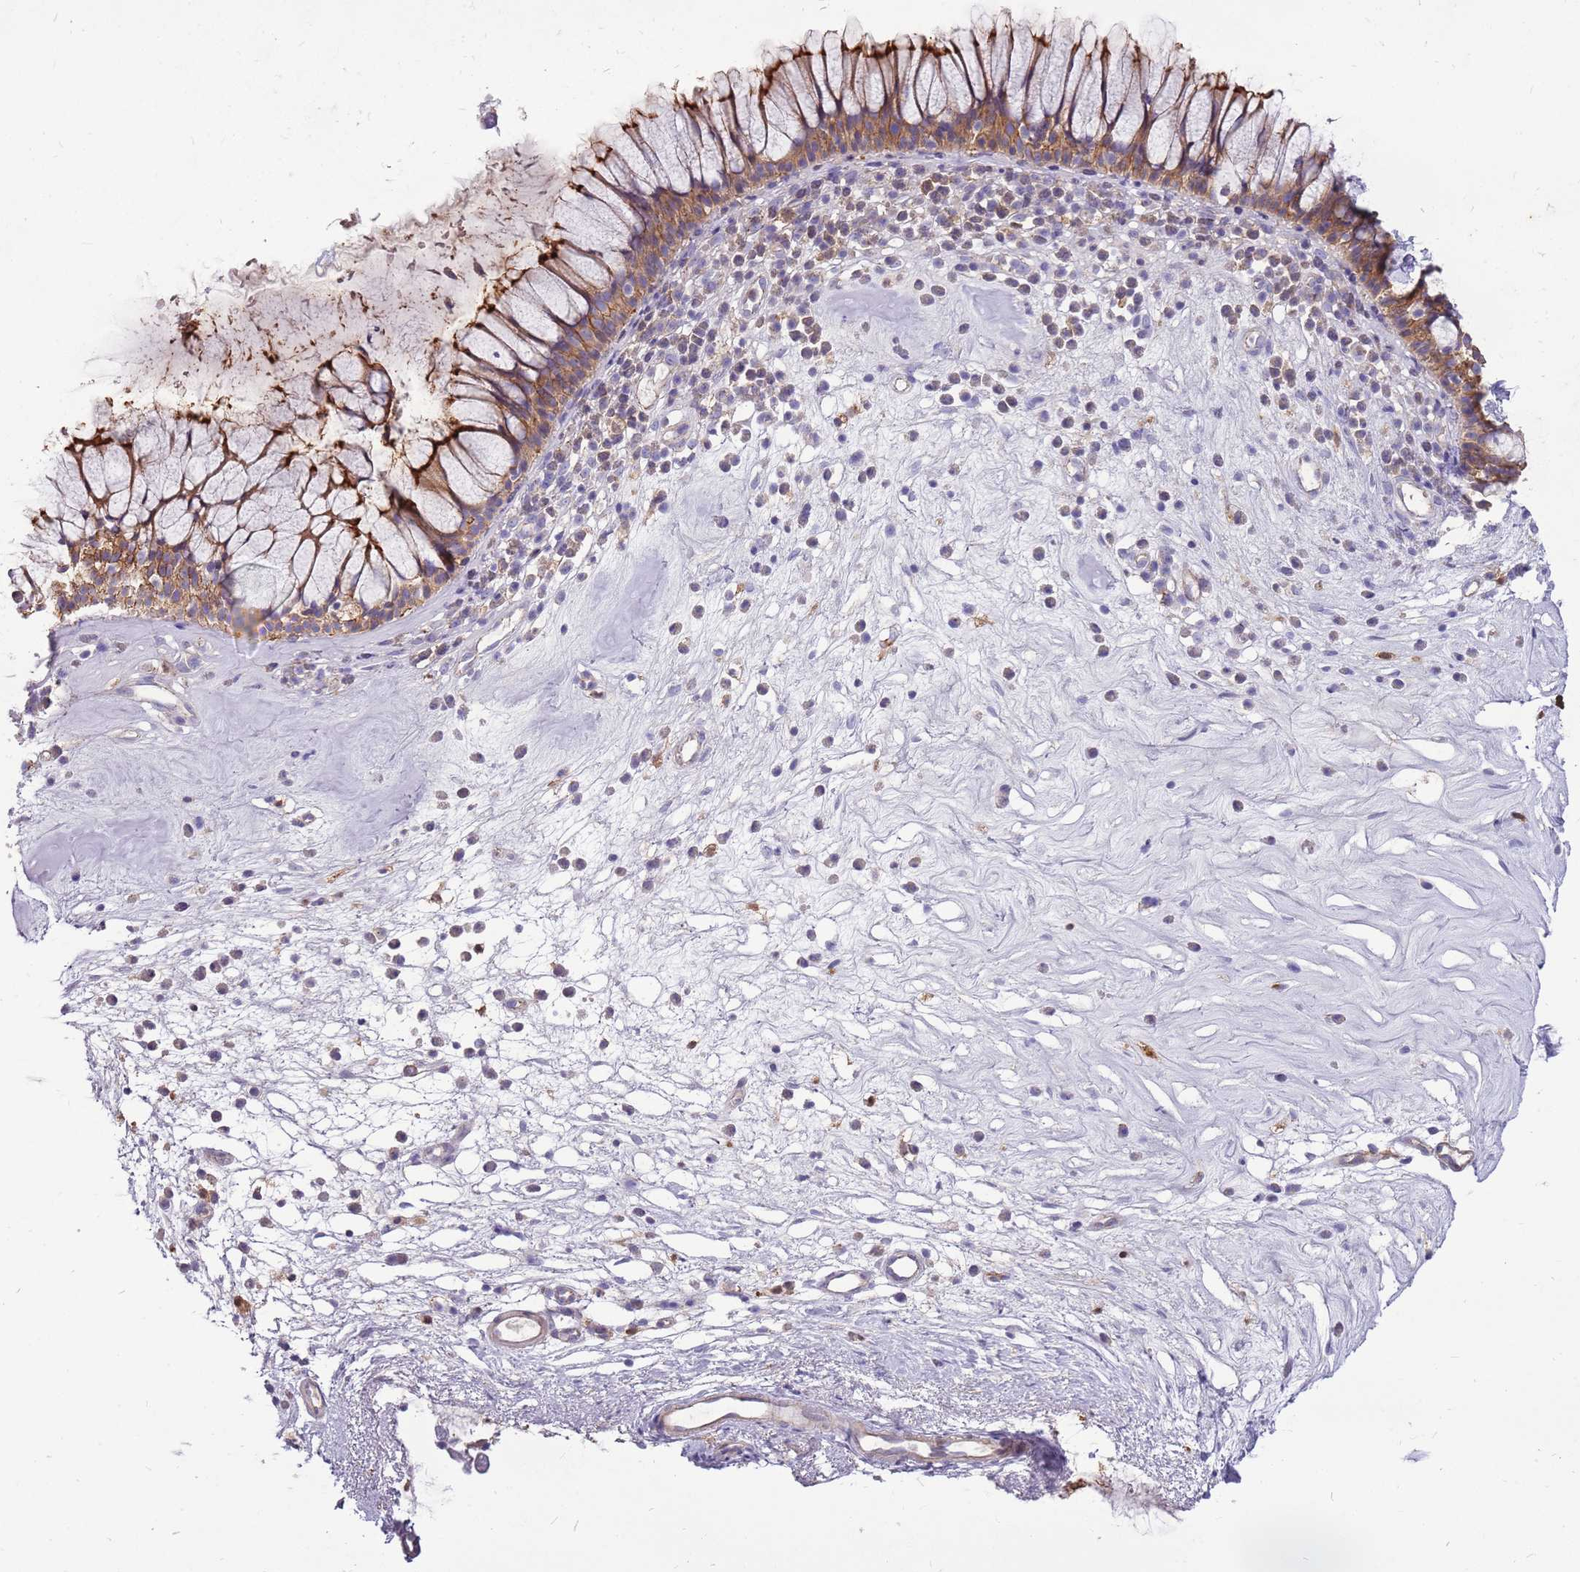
{"staining": {"intensity": "strong", "quantity": ">75%", "location": "cytoplasmic/membranous"}, "tissue": "nasopharynx", "cell_type": "Respiratory epithelial cells", "image_type": "normal", "snomed": [{"axis": "morphology", "description": "Normal tissue, NOS"}, {"axis": "morphology", "description": "Inflammation, NOS"}, {"axis": "topography", "description": "Nasopharynx"}], "caption": "Protein staining of unremarkable nasopharynx demonstrates strong cytoplasmic/membranous positivity in about >75% of respiratory epithelial cells. (Brightfield microscopy of DAB IHC at high magnification).", "gene": "WDR90", "patient": {"sex": "male", "age": 70}}